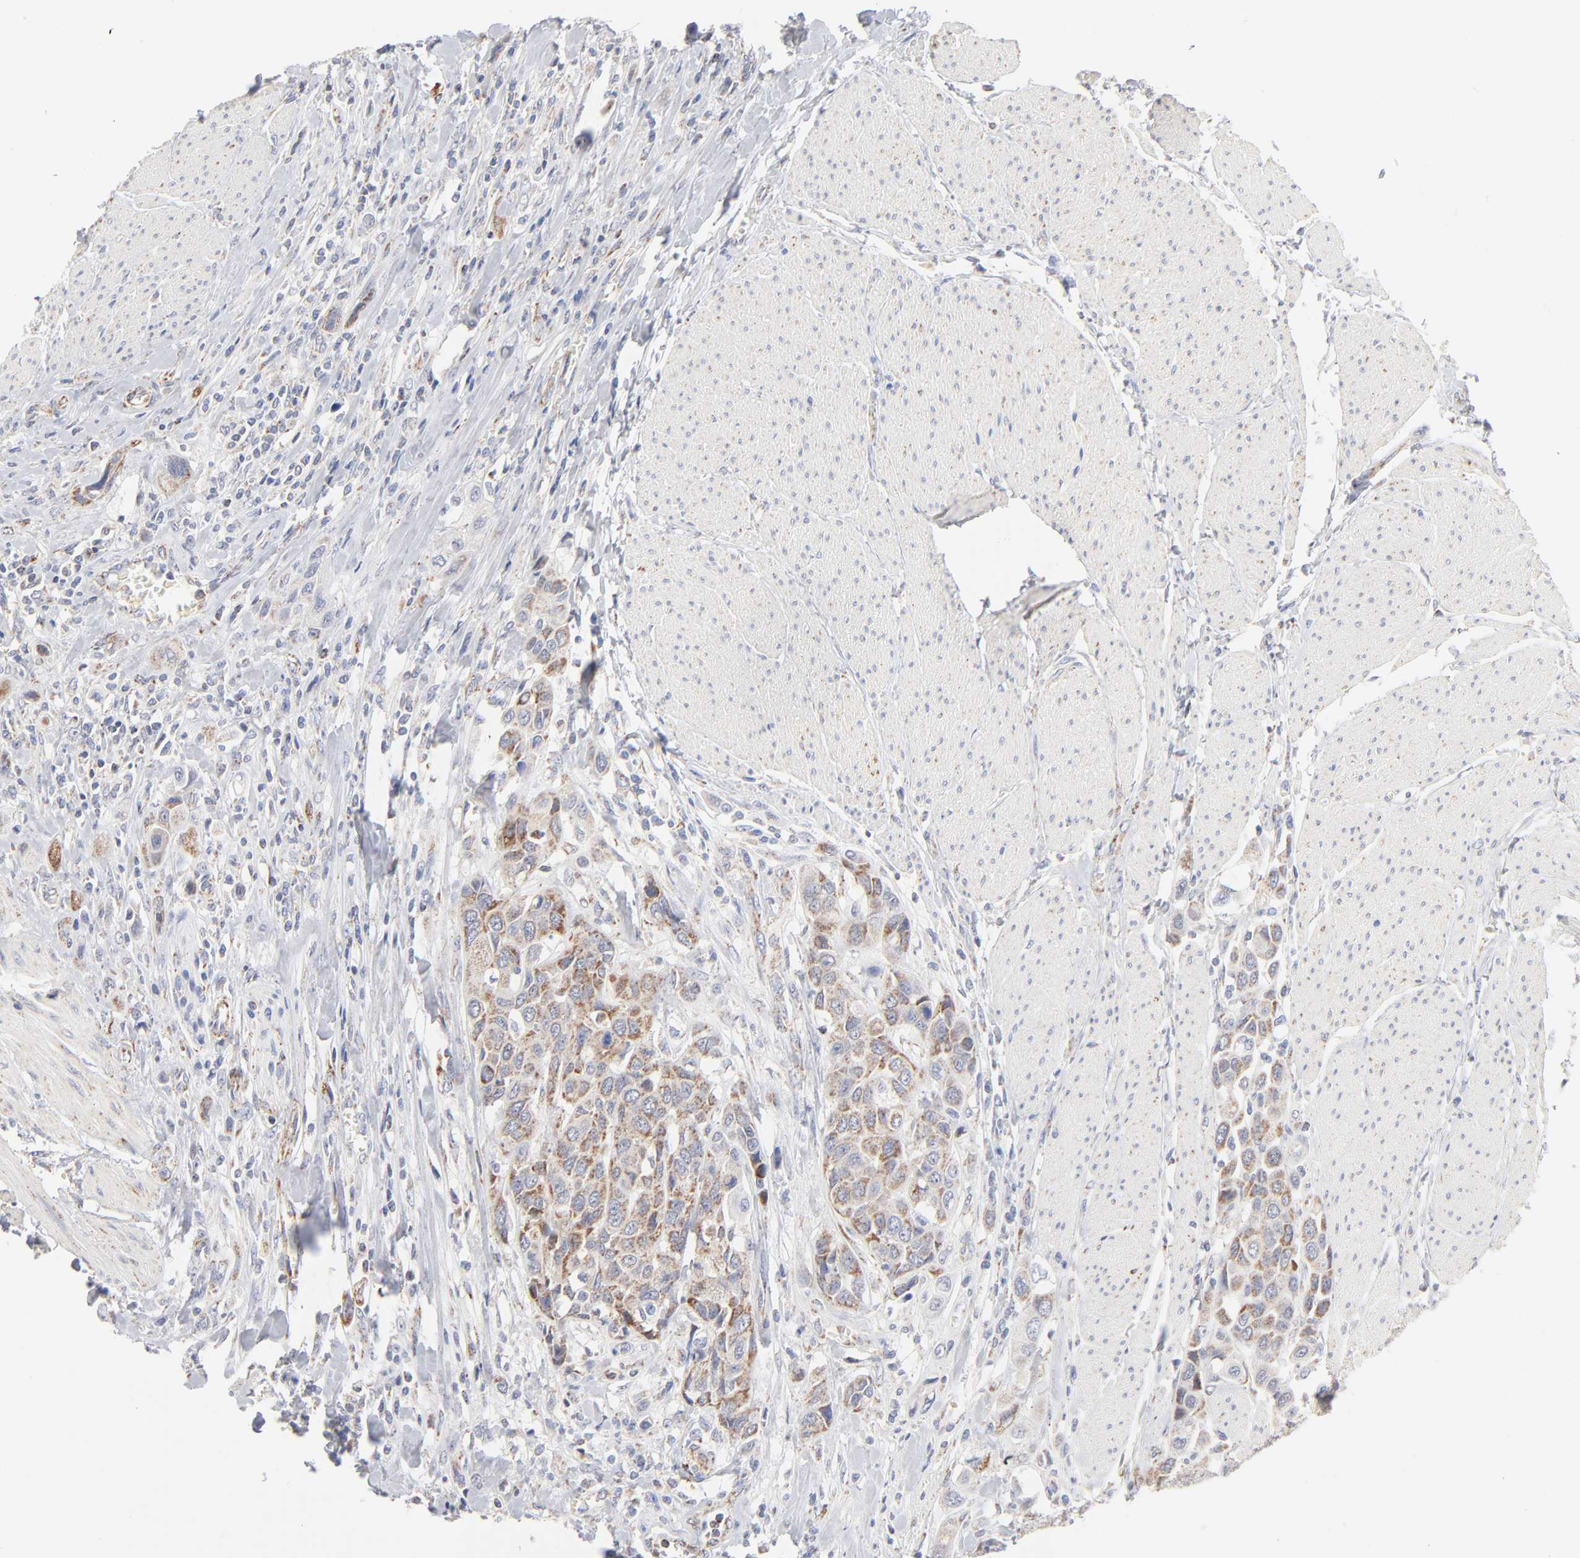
{"staining": {"intensity": "moderate", "quantity": ">75%", "location": "cytoplasmic/membranous"}, "tissue": "urothelial cancer", "cell_type": "Tumor cells", "image_type": "cancer", "snomed": [{"axis": "morphology", "description": "Urothelial carcinoma, High grade"}, {"axis": "topography", "description": "Urinary bladder"}], "caption": "Tumor cells reveal medium levels of moderate cytoplasmic/membranous positivity in about >75% of cells in human urothelial carcinoma (high-grade).", "gene": "MRPL58", "patient": {"sex": "male", "age": 50}}